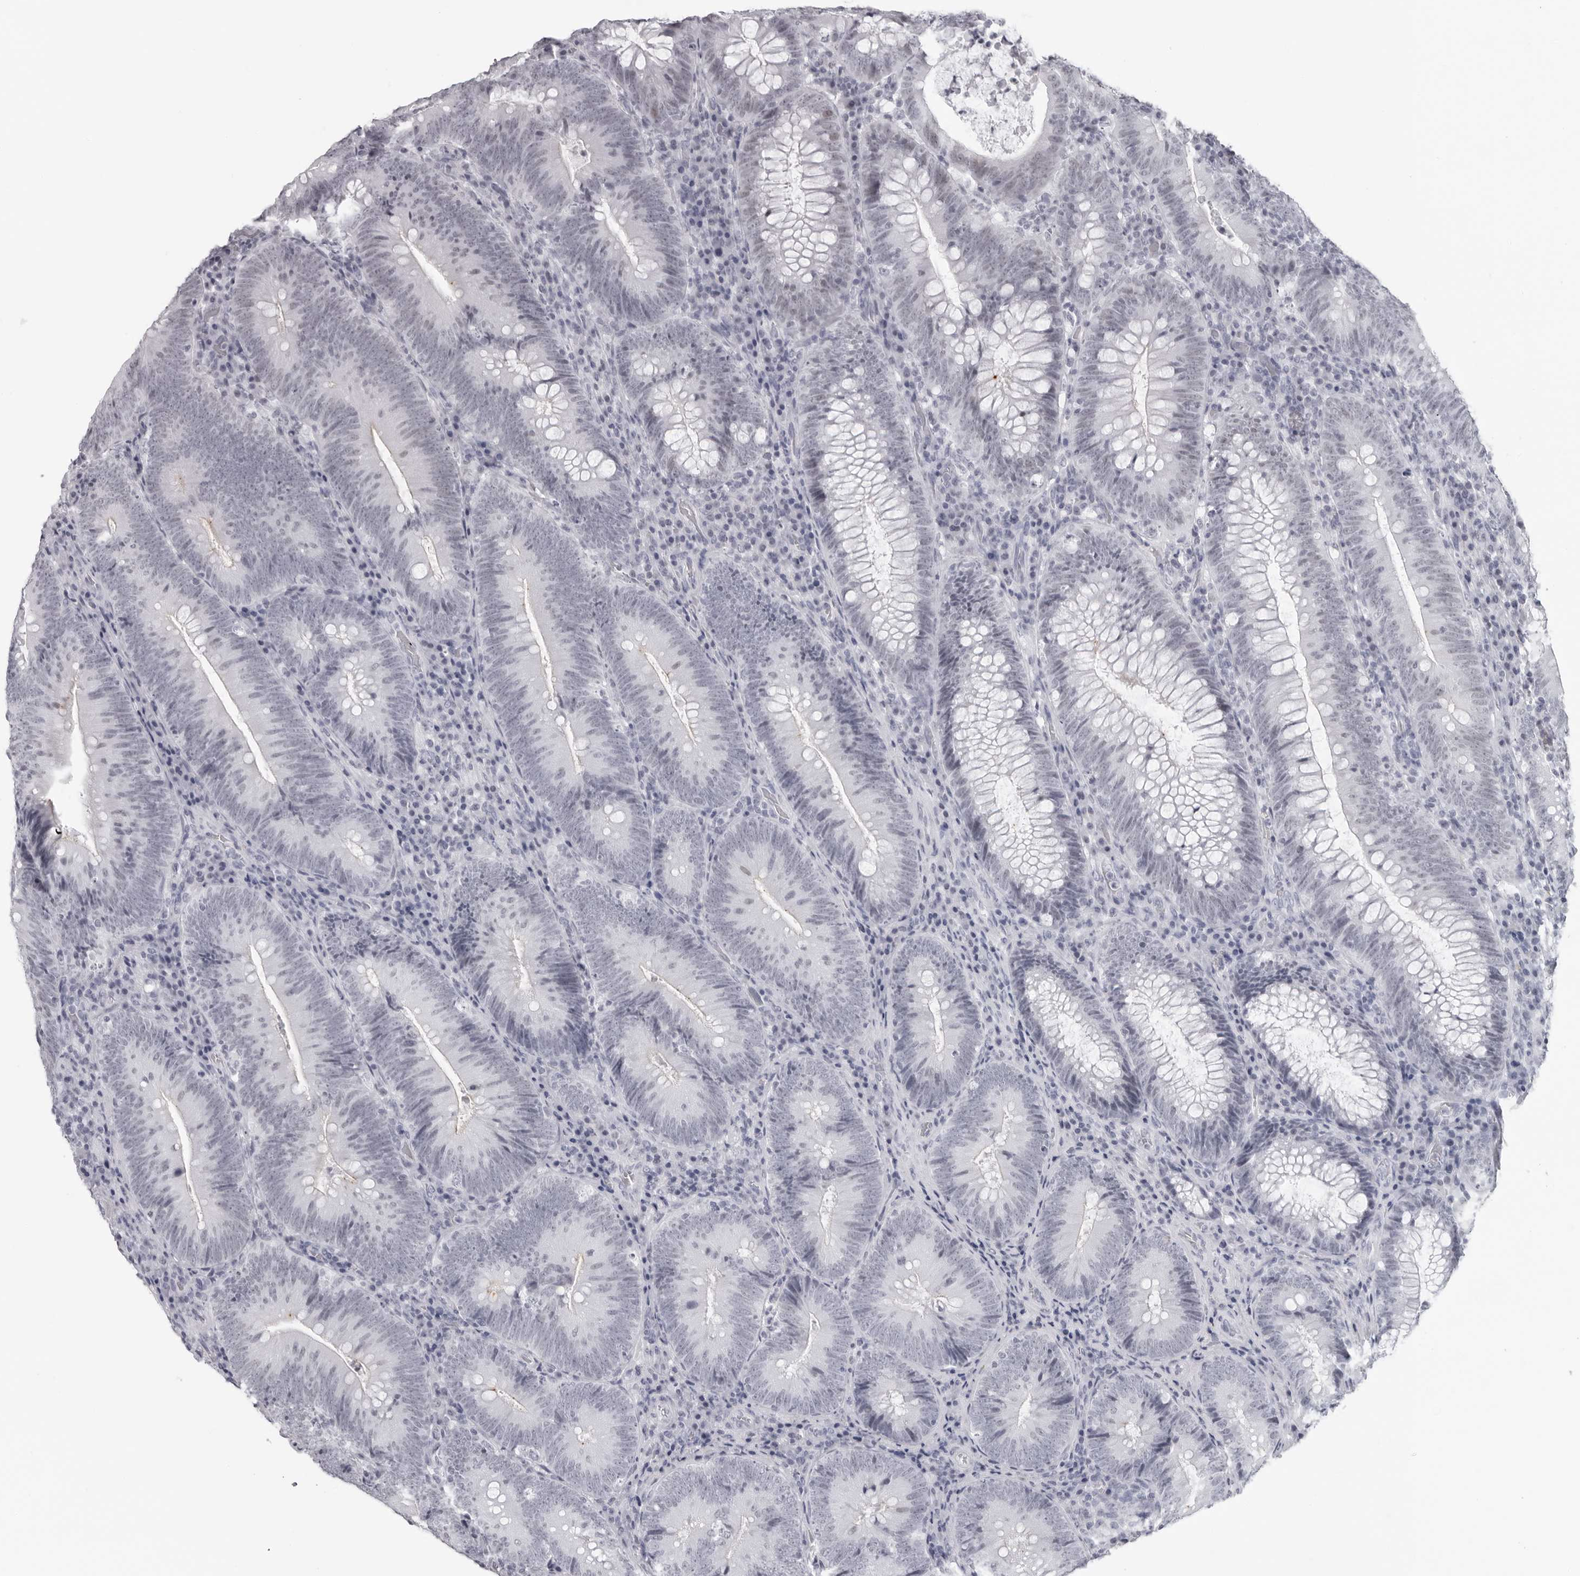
{"staining": {"intensity": "negative", "quantity": "none", "location": "none"}, "tissue": "colorectal cancer", "cell_type": "Tumor cells", "image_type": "cancer", "snomed": [{"axis": "morphology", "description": "Normal tissue, NOS"}, {"axis": "topography", "description": "Colon"}], "caption": "Tumor cells show no significant staining in colorectal cancer.", "gene": "ESPN", "patient": {"sex": "female", "age": 82}}